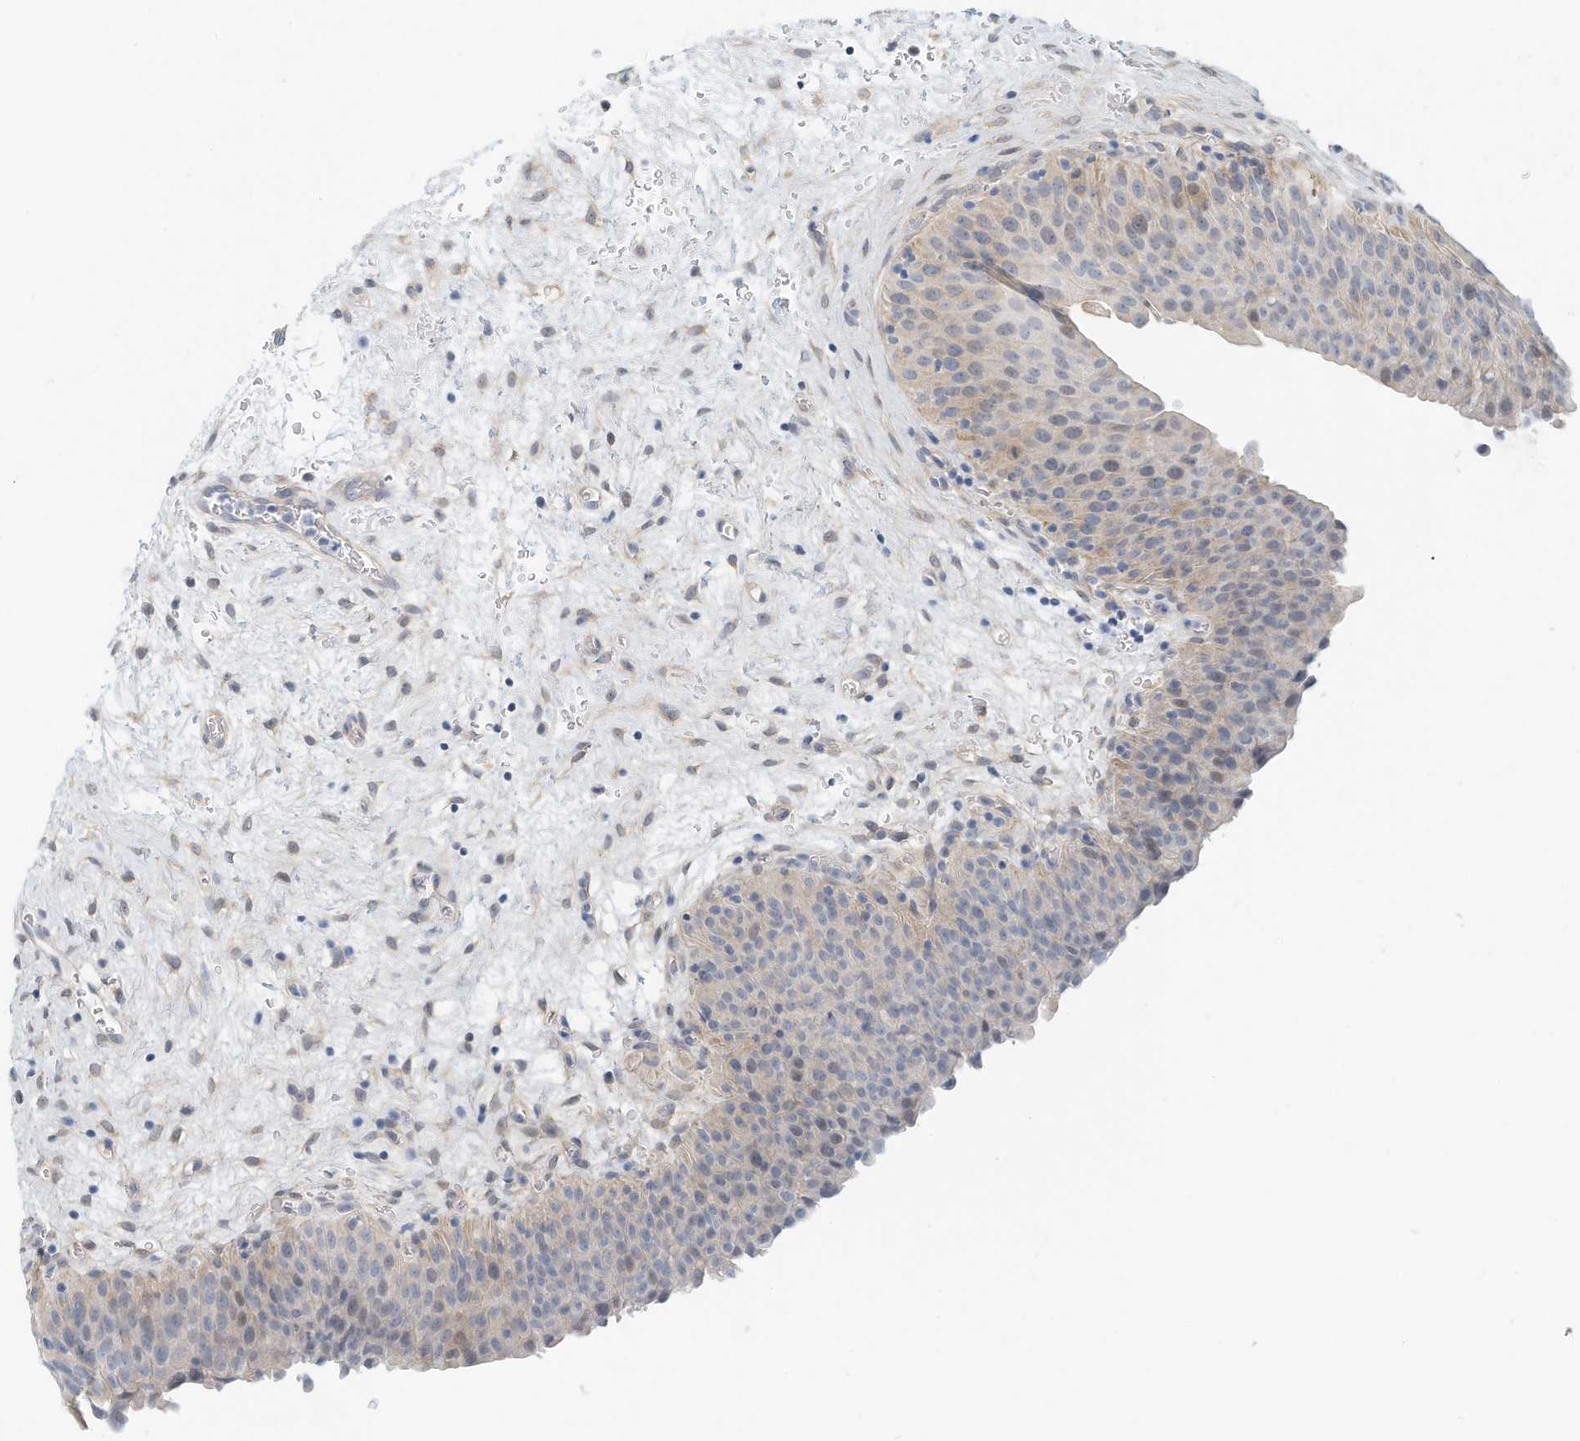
{"staining": {"intensity": "negative", "quantity": "none", "location": "none"}, "tissue": "urinary bladder", "cell_type": "Urothelial cells", "image_type": "normal", "snomed": [{"axis": "morphology", "description": "Normal tissue, NOS"}, {"axis": "morphology", "description": "Dysplasia, NOS"}, {"axis": "topography", "description": "Urinary bladder"}], "caption": "An image of human urinary bladder is negative for staining in urothelial cells. (Brightfield microscopy of DAB immunohistochemistry at high magnification).", "gene": "ARHGAP28", "patient": {"sex": "male", "age": 35}}